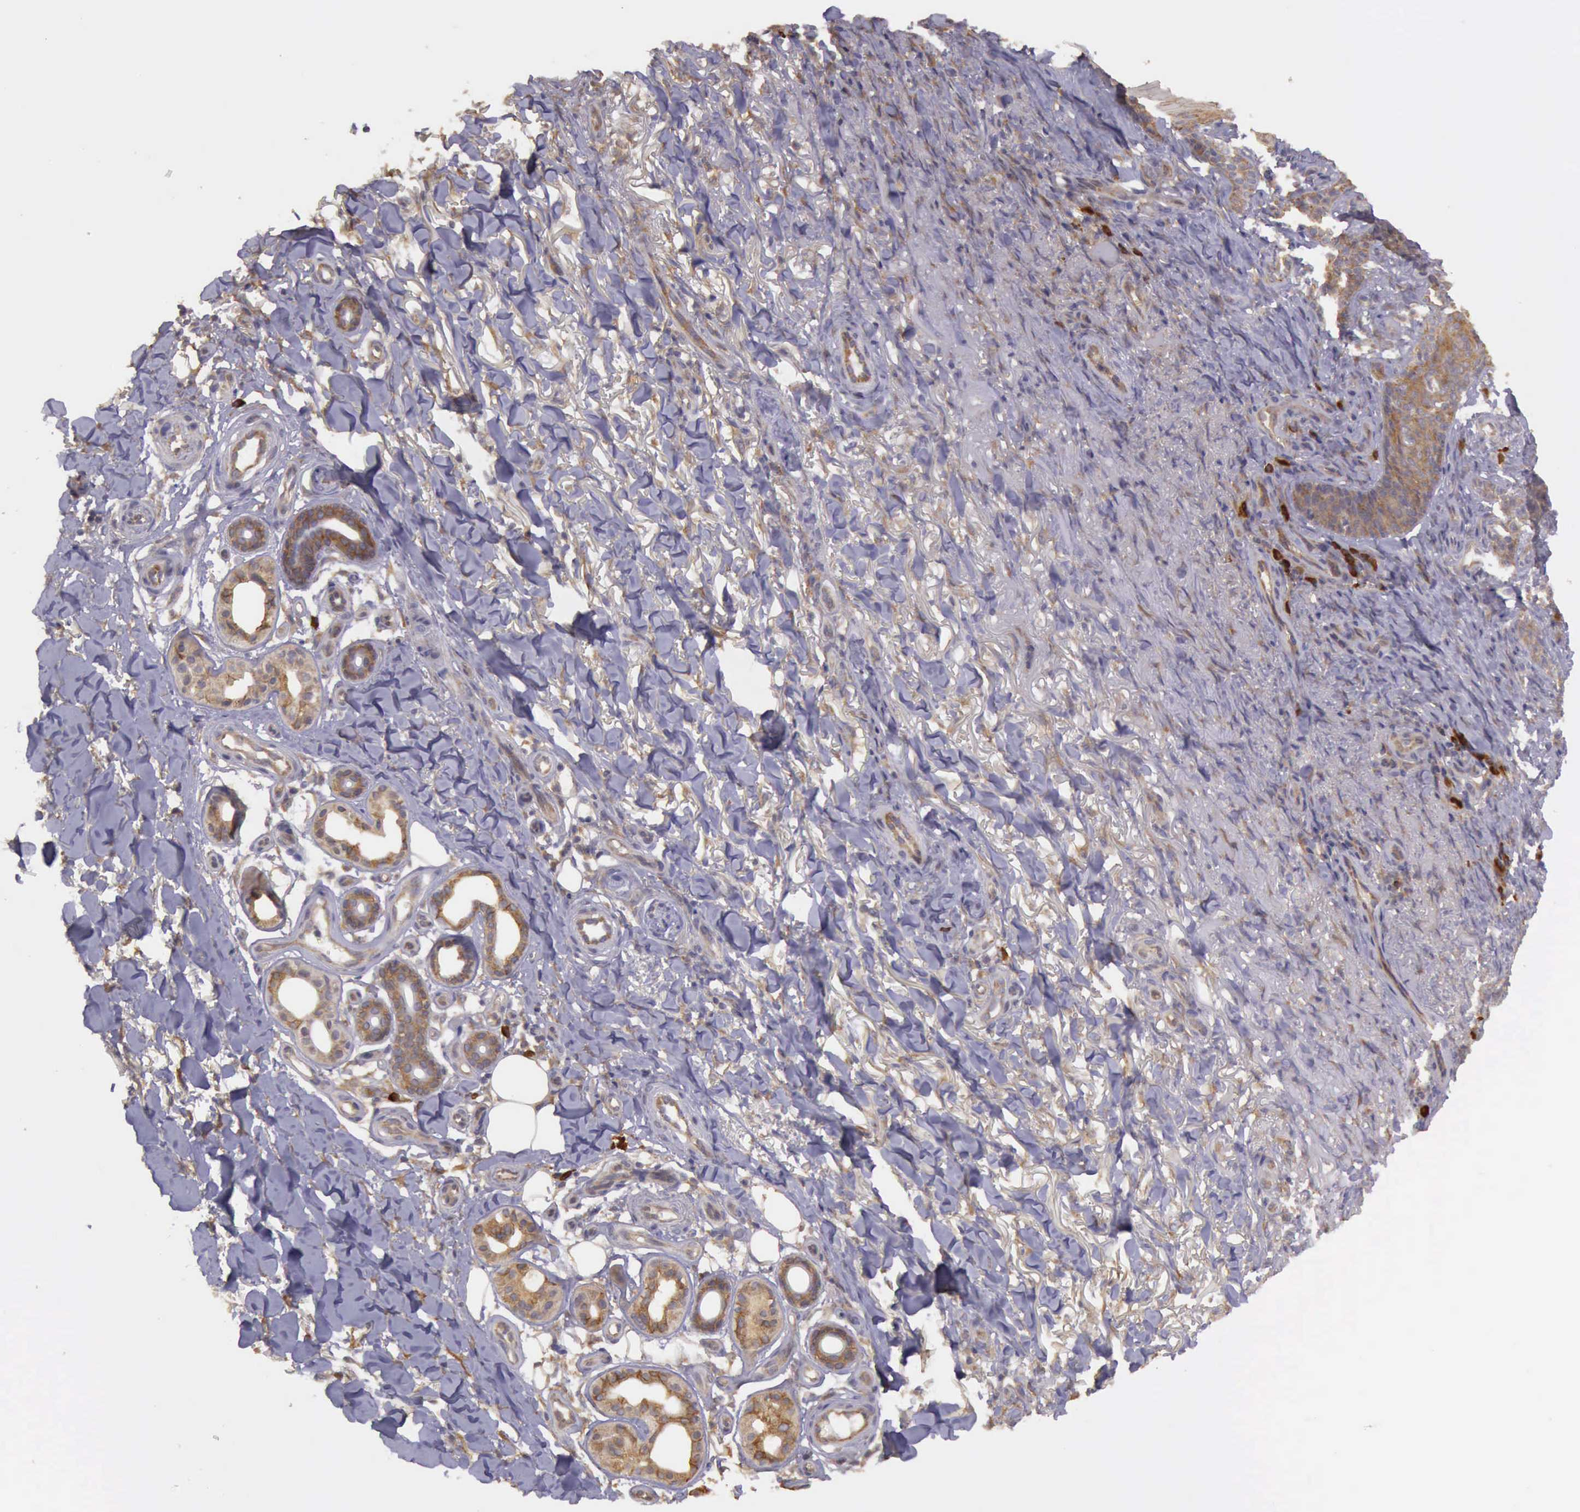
{"staining": {"intensity": "weak", "quantity": ">75%", "location": "cytoplasmic/membranous"}, "tissue": "skin cancer", "cell_type": "Tumor cells", "image_type": "cancer", "snomed": [{"axis": "morphology", "description": "Basal cell carcinoma"}, {"axis": "topography", "description": "Skin"}], "caption": "A micrograph of skin cancer stained for a protein displays weak cytoplasmic/membranous brown staining in tumor cells. (DAB (3,3'-diaminobenzidine) IHC with brightfield microscopy, high magnification).", "gene": "EIF5", "patient": {"sex": "male", "age": 81}}